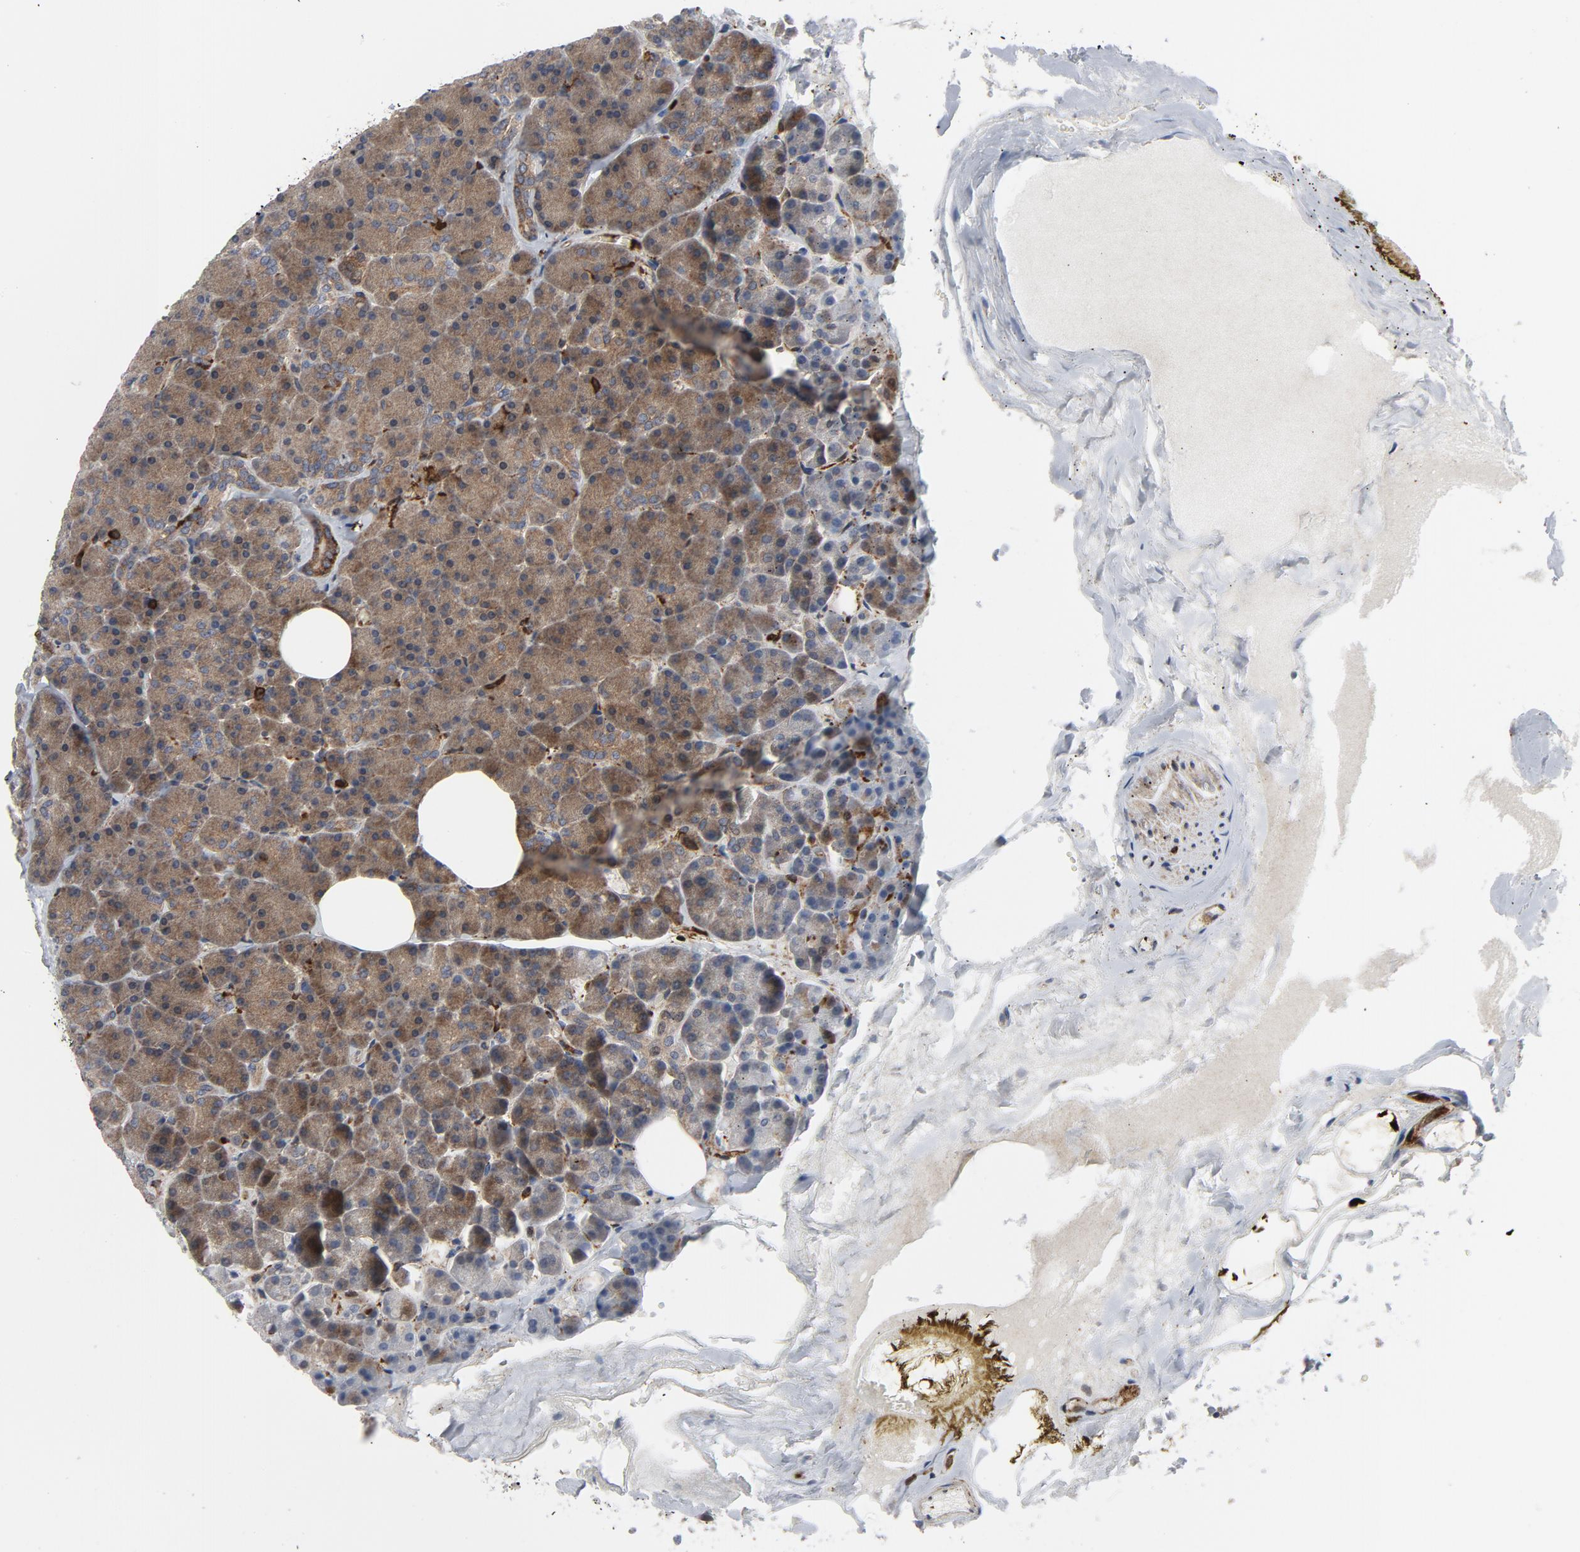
{"staining": {"intensity": "moderate", "quantity": ">75%", "location": "cytoplasmic/membranous"}, "tissue": "pancreas", "cell_type": "Exocrine glandular cells", "image_type": "normal", "snomed": [{"axis": "morphology", "description": "Normal tissue, NOS"}, {"axis": "topography", "description": "Pancreas"}], "caption": "The photomicrograph demonstrates immunohistochemical staining of benign pancreas. There is moderate cytoplasmic/membranous expression is present in about >75% of exocrine glandular cells.", "gene": "YES1", "patient": {"sex": "female", "age": 35}}